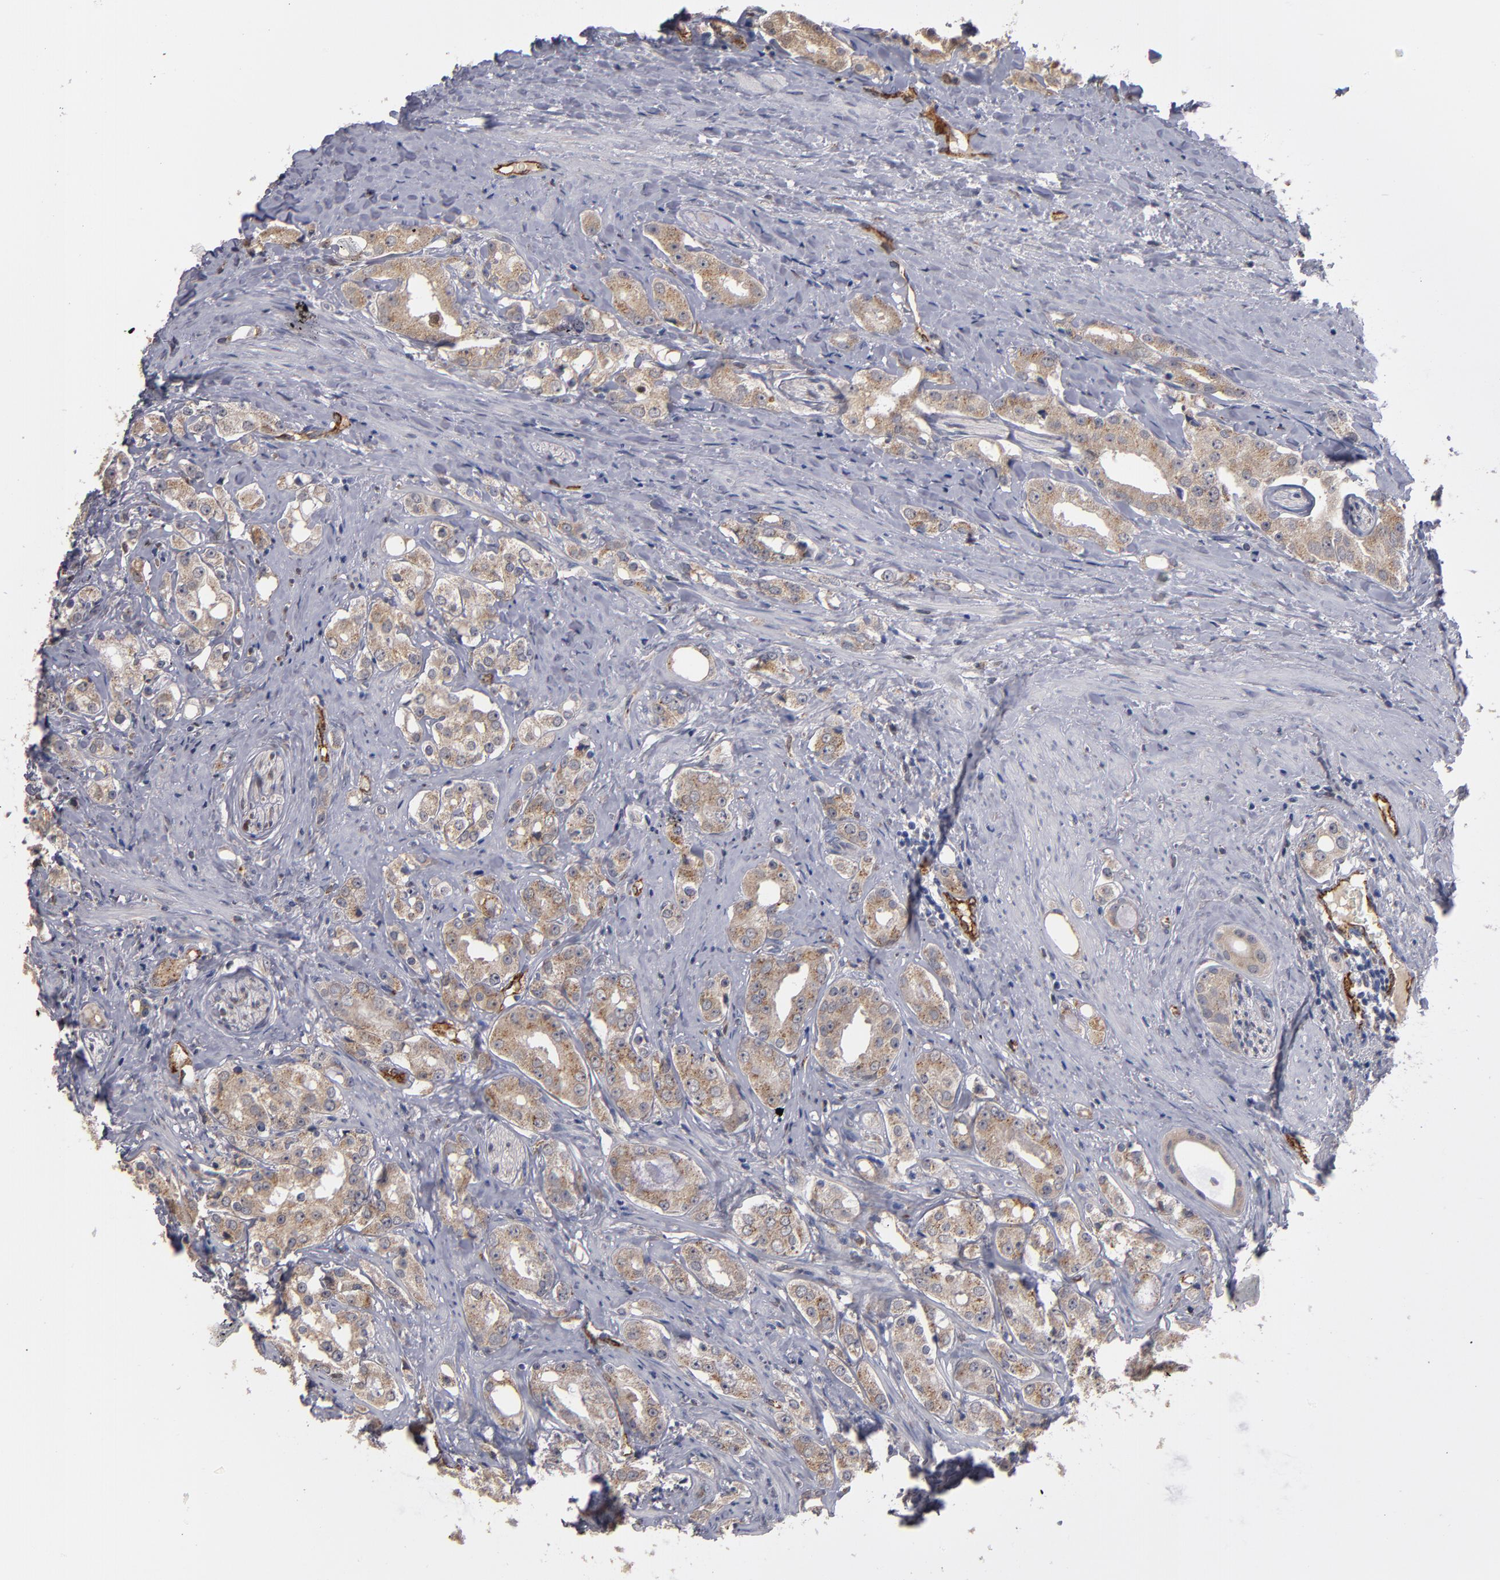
{"staining": {"intensity": "moderate", "quantity": ">75%", "location": "cytoplasmic/membranous"}, "tissue": "prostate cancer", "cell_type": "Tumor cells", "image_type": "cancer", "snomed": [{"axis": "morphology", "description": "Adenocarcinoma, High grade"}, {"axis": "topography", "description": "Prostate"}], "caption": "Immunohistochemistry photomicrograph of neoplastic tissue: human prostate cancer stained using IHC shows medium levels of moderate protein expression localized specifically in the cytoplasmic/membranous of tumor cells, appearing as a cytoplasmic/membranous brown color.", "gene": "SELP", "patient": {"sex": "male", "age": 68}}